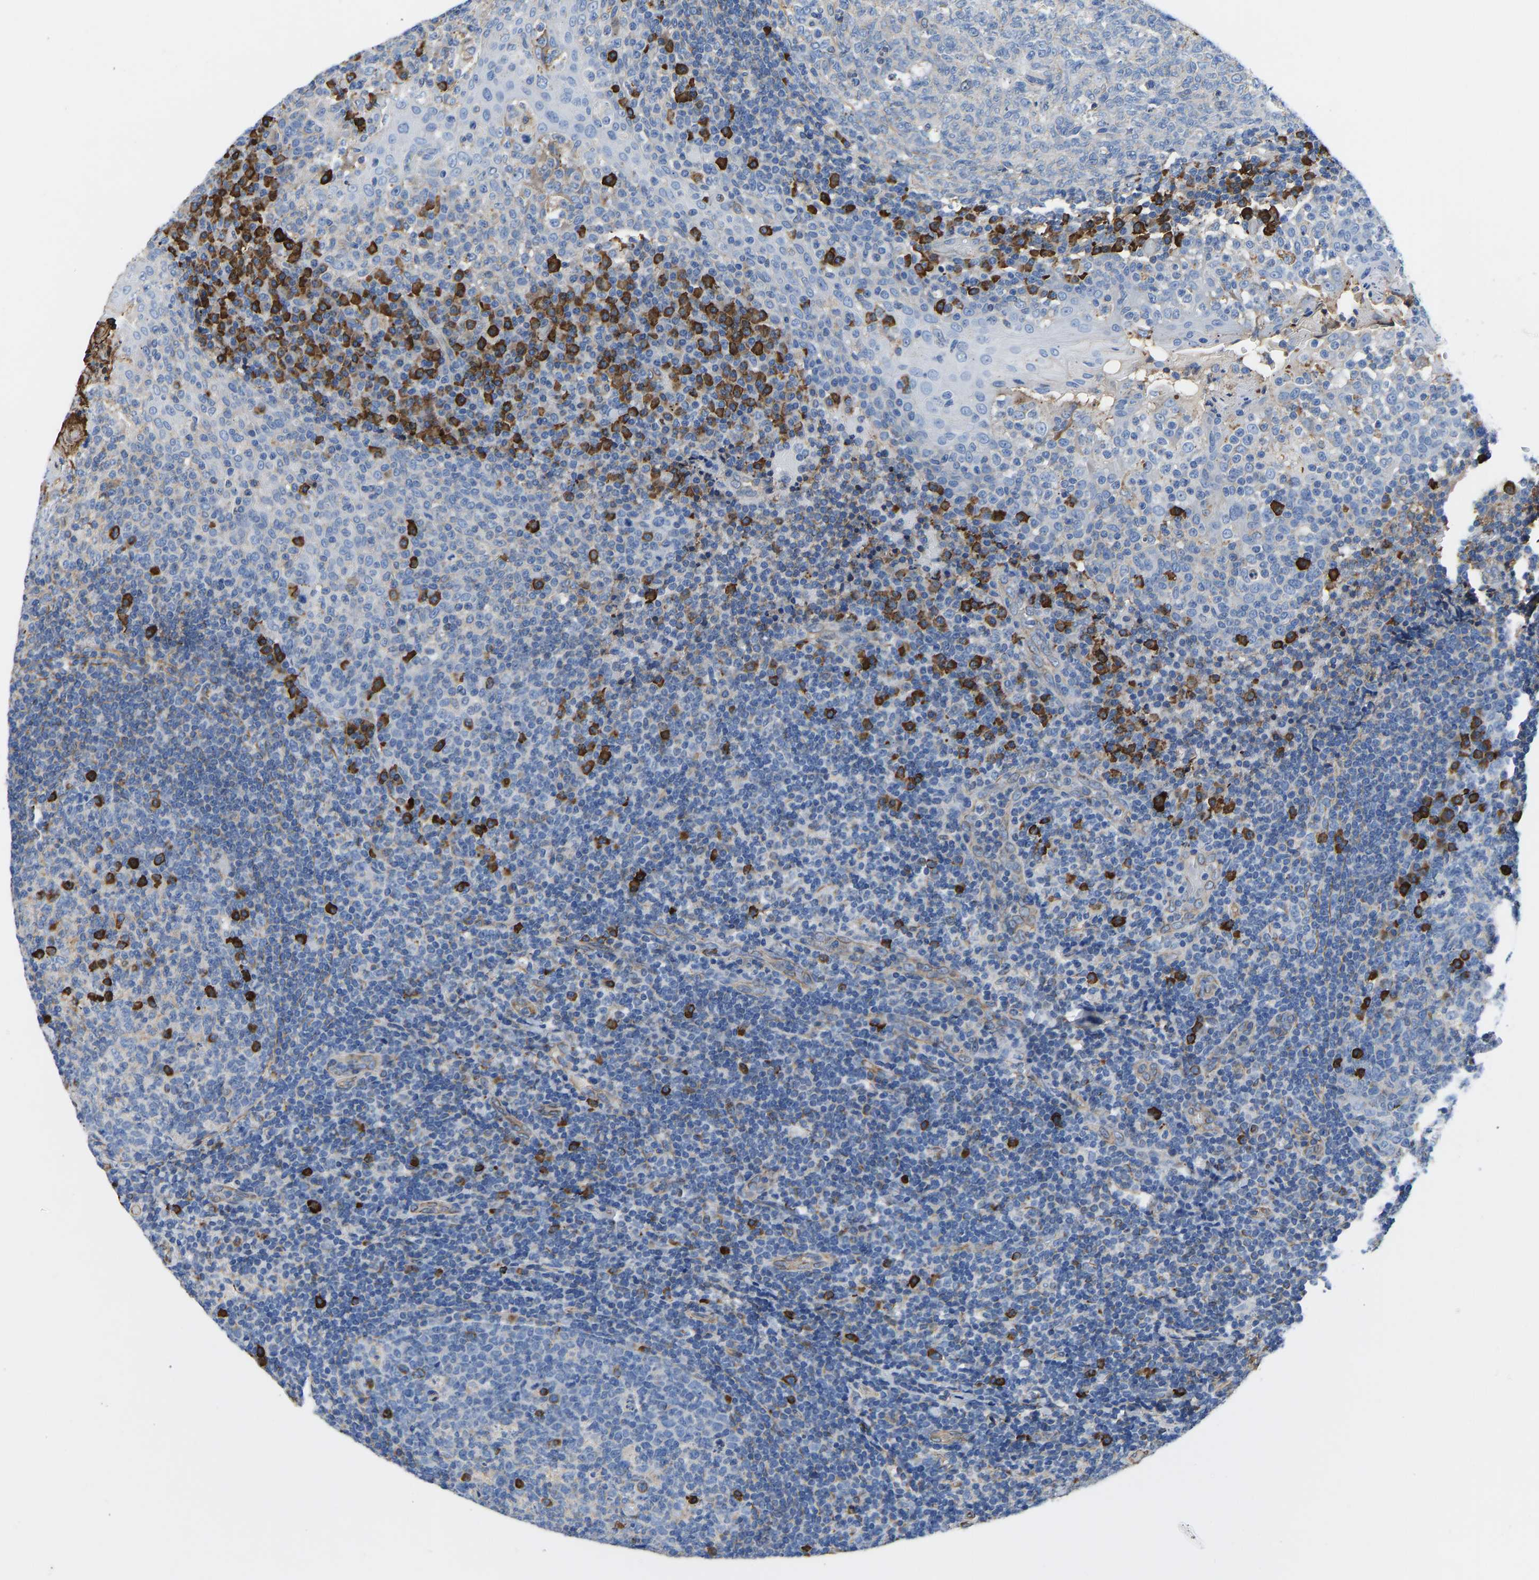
{"staining": {"intensity": "strong", "quantity": "<25%", "location": "cytoplasmic/membranous"}, "tissue": "tonsil", "cell_type": "Germinal center cells", "image_type": "normal", "snomed": [{"axis": "morphology", "description": "Normal tissue, NOS"}, {"axis": "topography", "description": "Tonsil"}], "caption": "A brown stain shows strong cytoplasmic/membranous expression of a protein in germinal center cells of normal tonsil. (DAB = brown stain, brightfield microscopy at high magnification).", "gene": "HSPG2", "patient": {"sex": "female", "age": 19}}